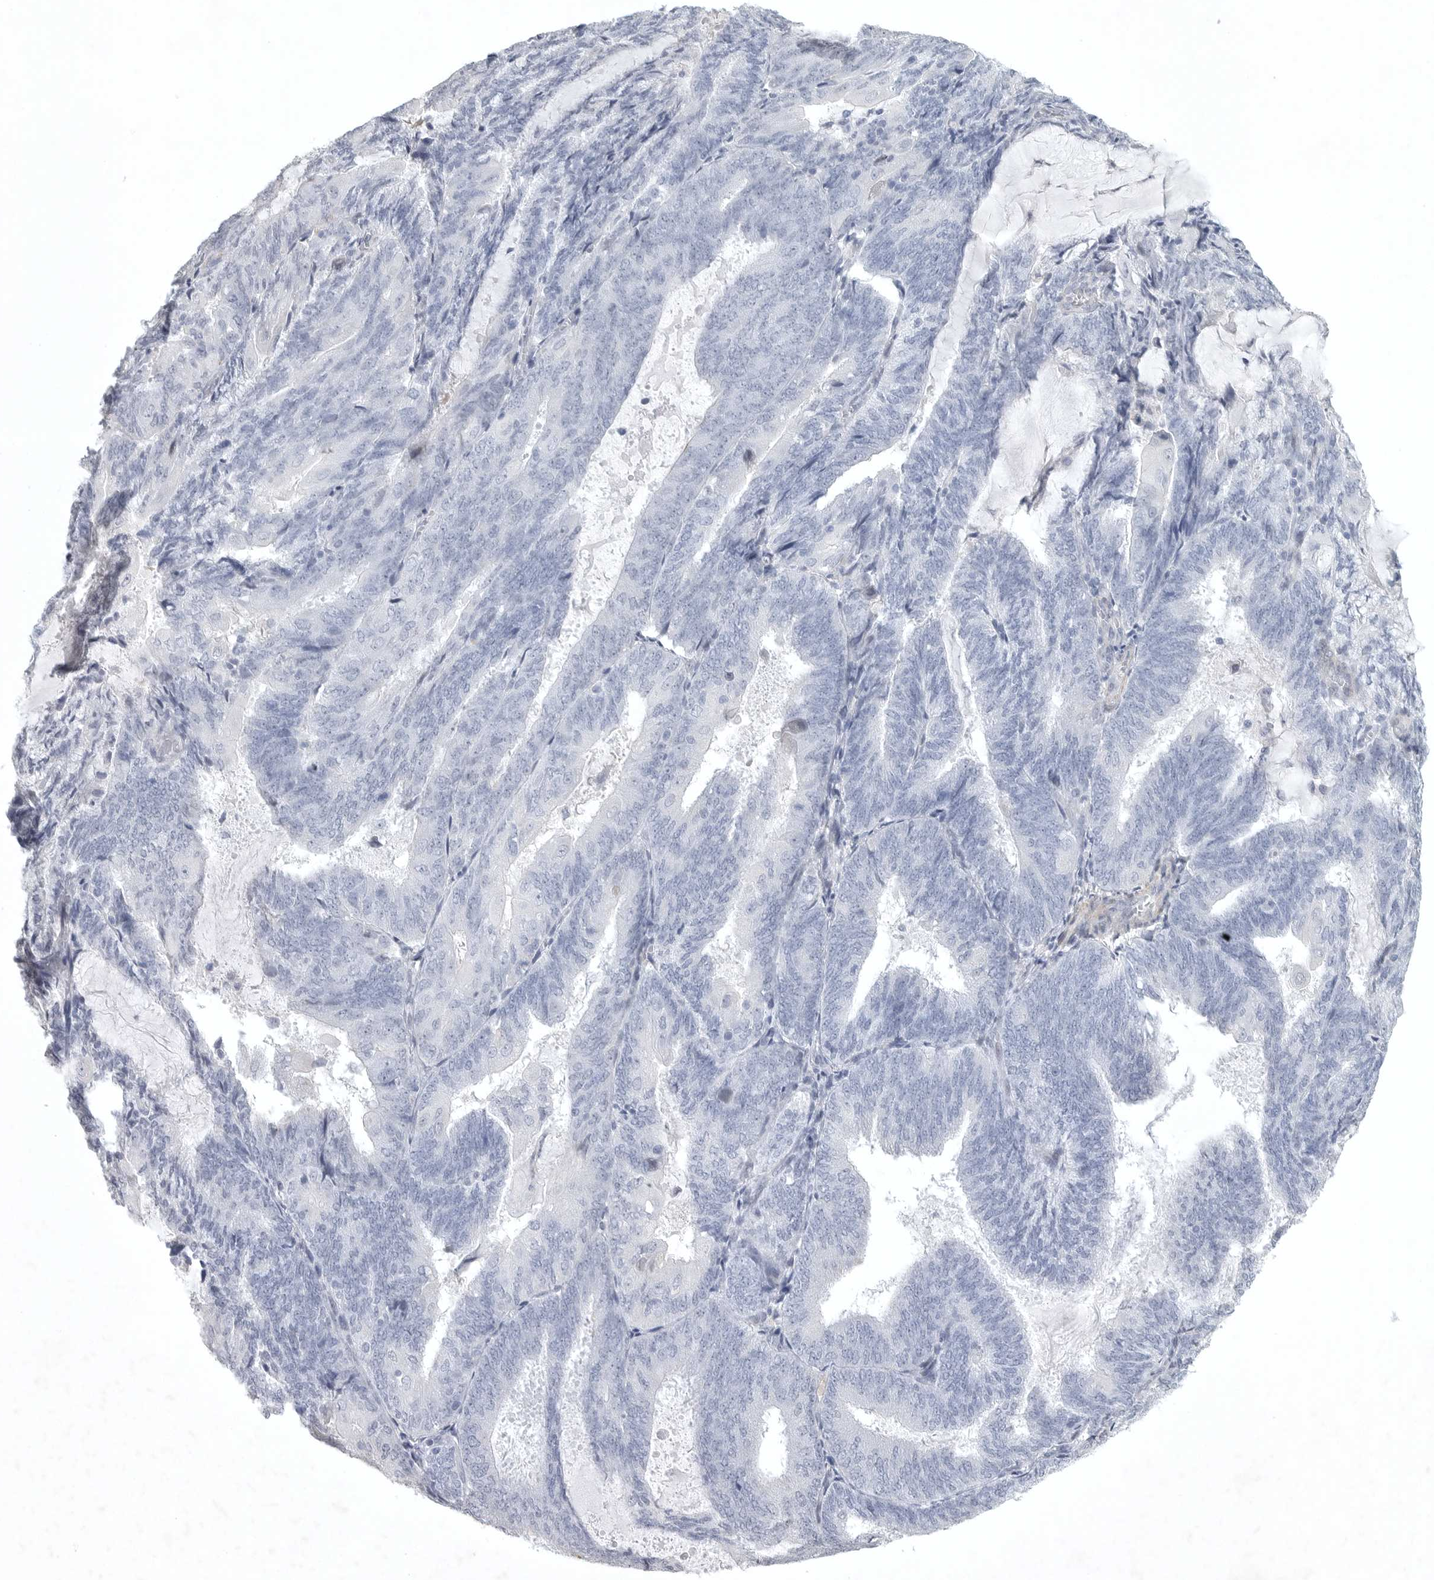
{"staining": {"intensity": "negative", "quantity": "none", "location": "none"}, "tissue": "endometrial cancer", "cell_type": "Tumor cells", "image_type": "cancer", "snomed": [{"axis": "morphology", "description": "Adenocarcinoma, NOS"}, {"axis": "topography", "description": "Endometrium"}], "caption": "Immunohistochemical staining of human adenocarcinoma (endometrial) displays no significant expression in tumor cells.", "gene": "TNR", "patient": {"sex": "female", "age": 81}}